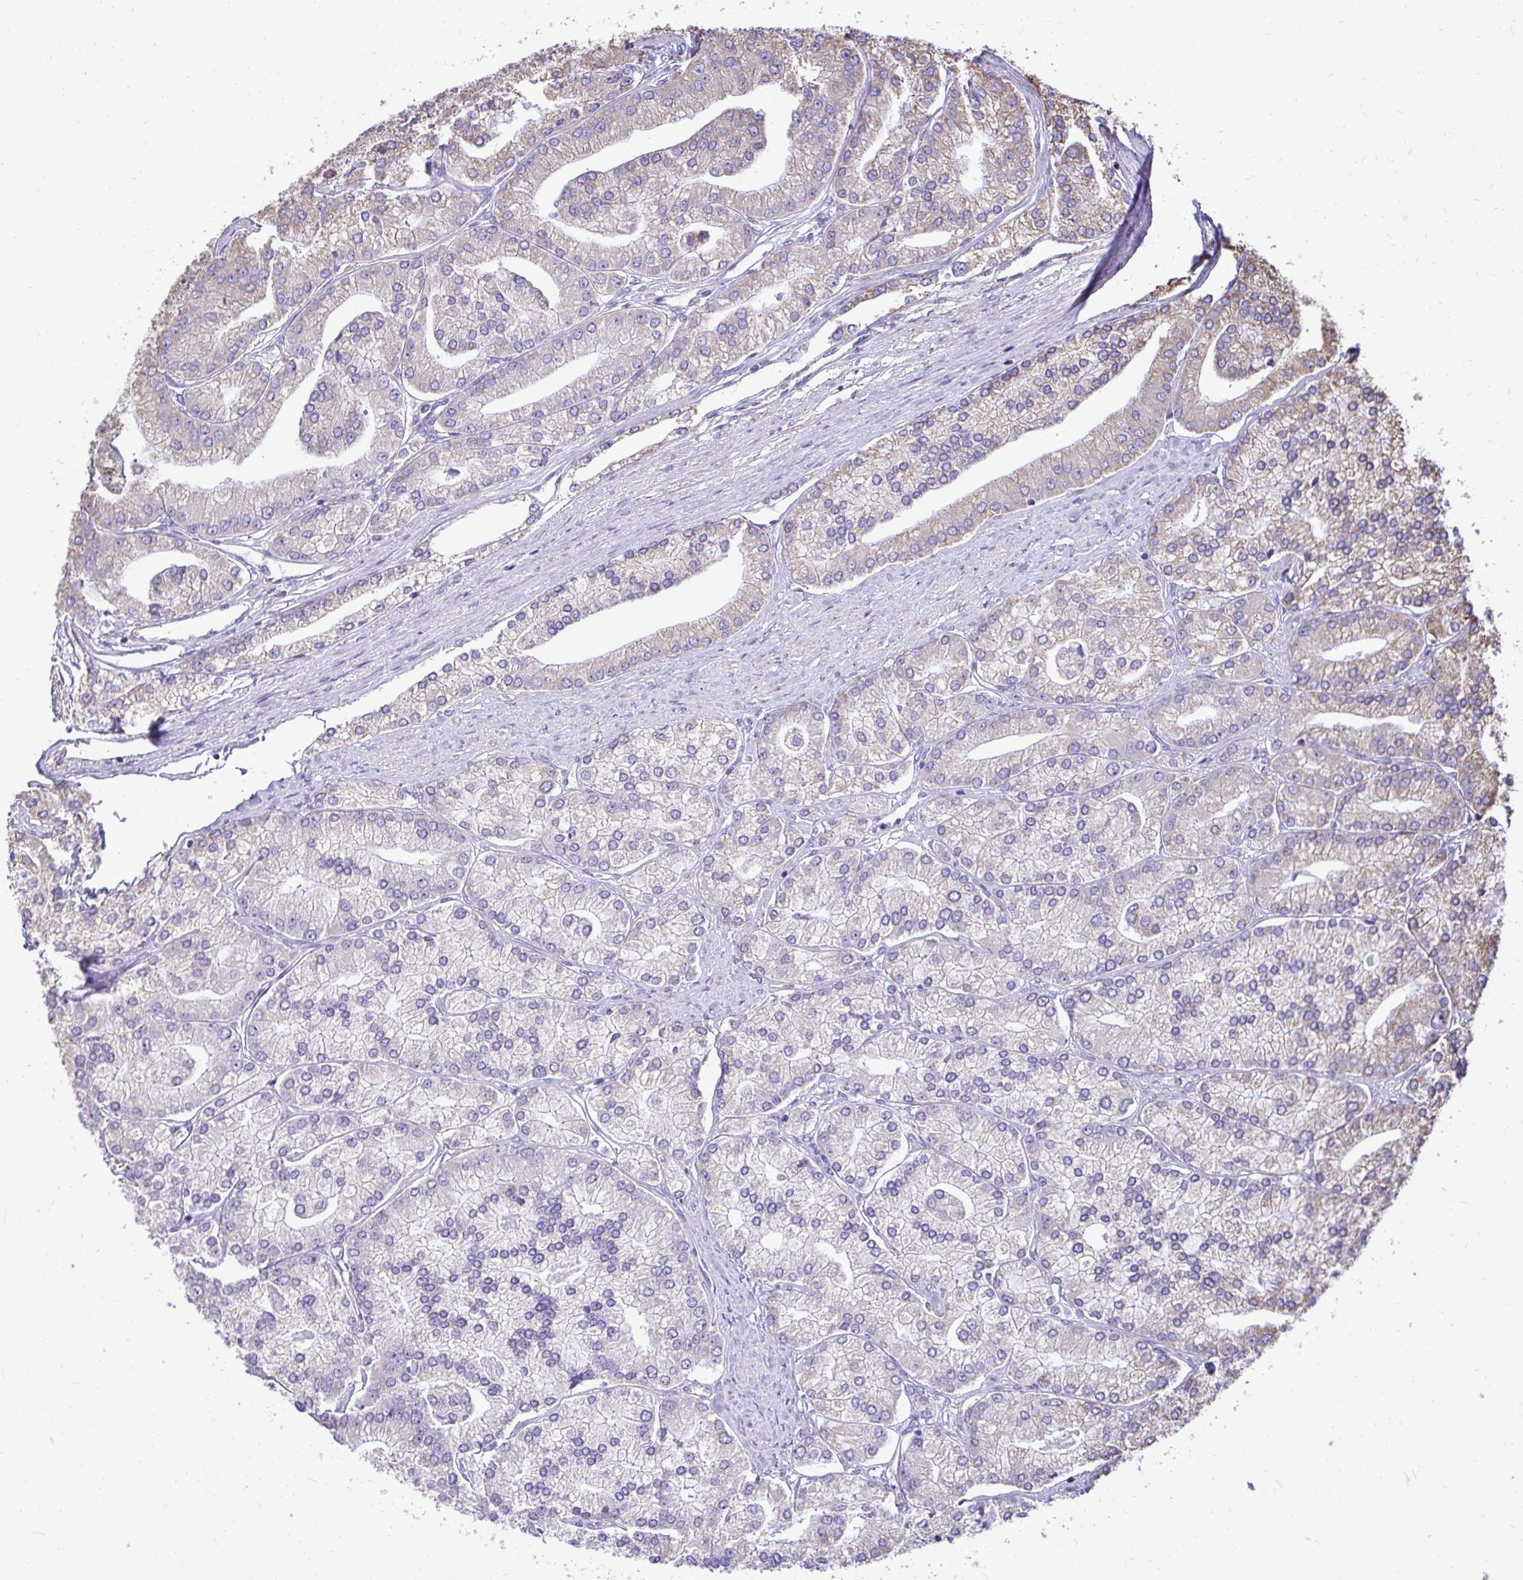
{"staining": {"intensity": "weak", "quantity": "<25%", "location": "cytoplasmic/membranous"}, "tissue": "prostate cancer", "cell_type": "Tumor cells", "image_type": "cancer", "snomed": [{"axis": "morphology", "description": "Adenocarcinoma, High grade"}, {"axis": "topography", "description": "Prostate"}], "caption": "Protein analysis of high-grade adenocarcinoma (prostate) demonstrates no significant staining in tumor cells.", "gene": "MPZL2", "patient": {"sex": "male", "age": 61}}